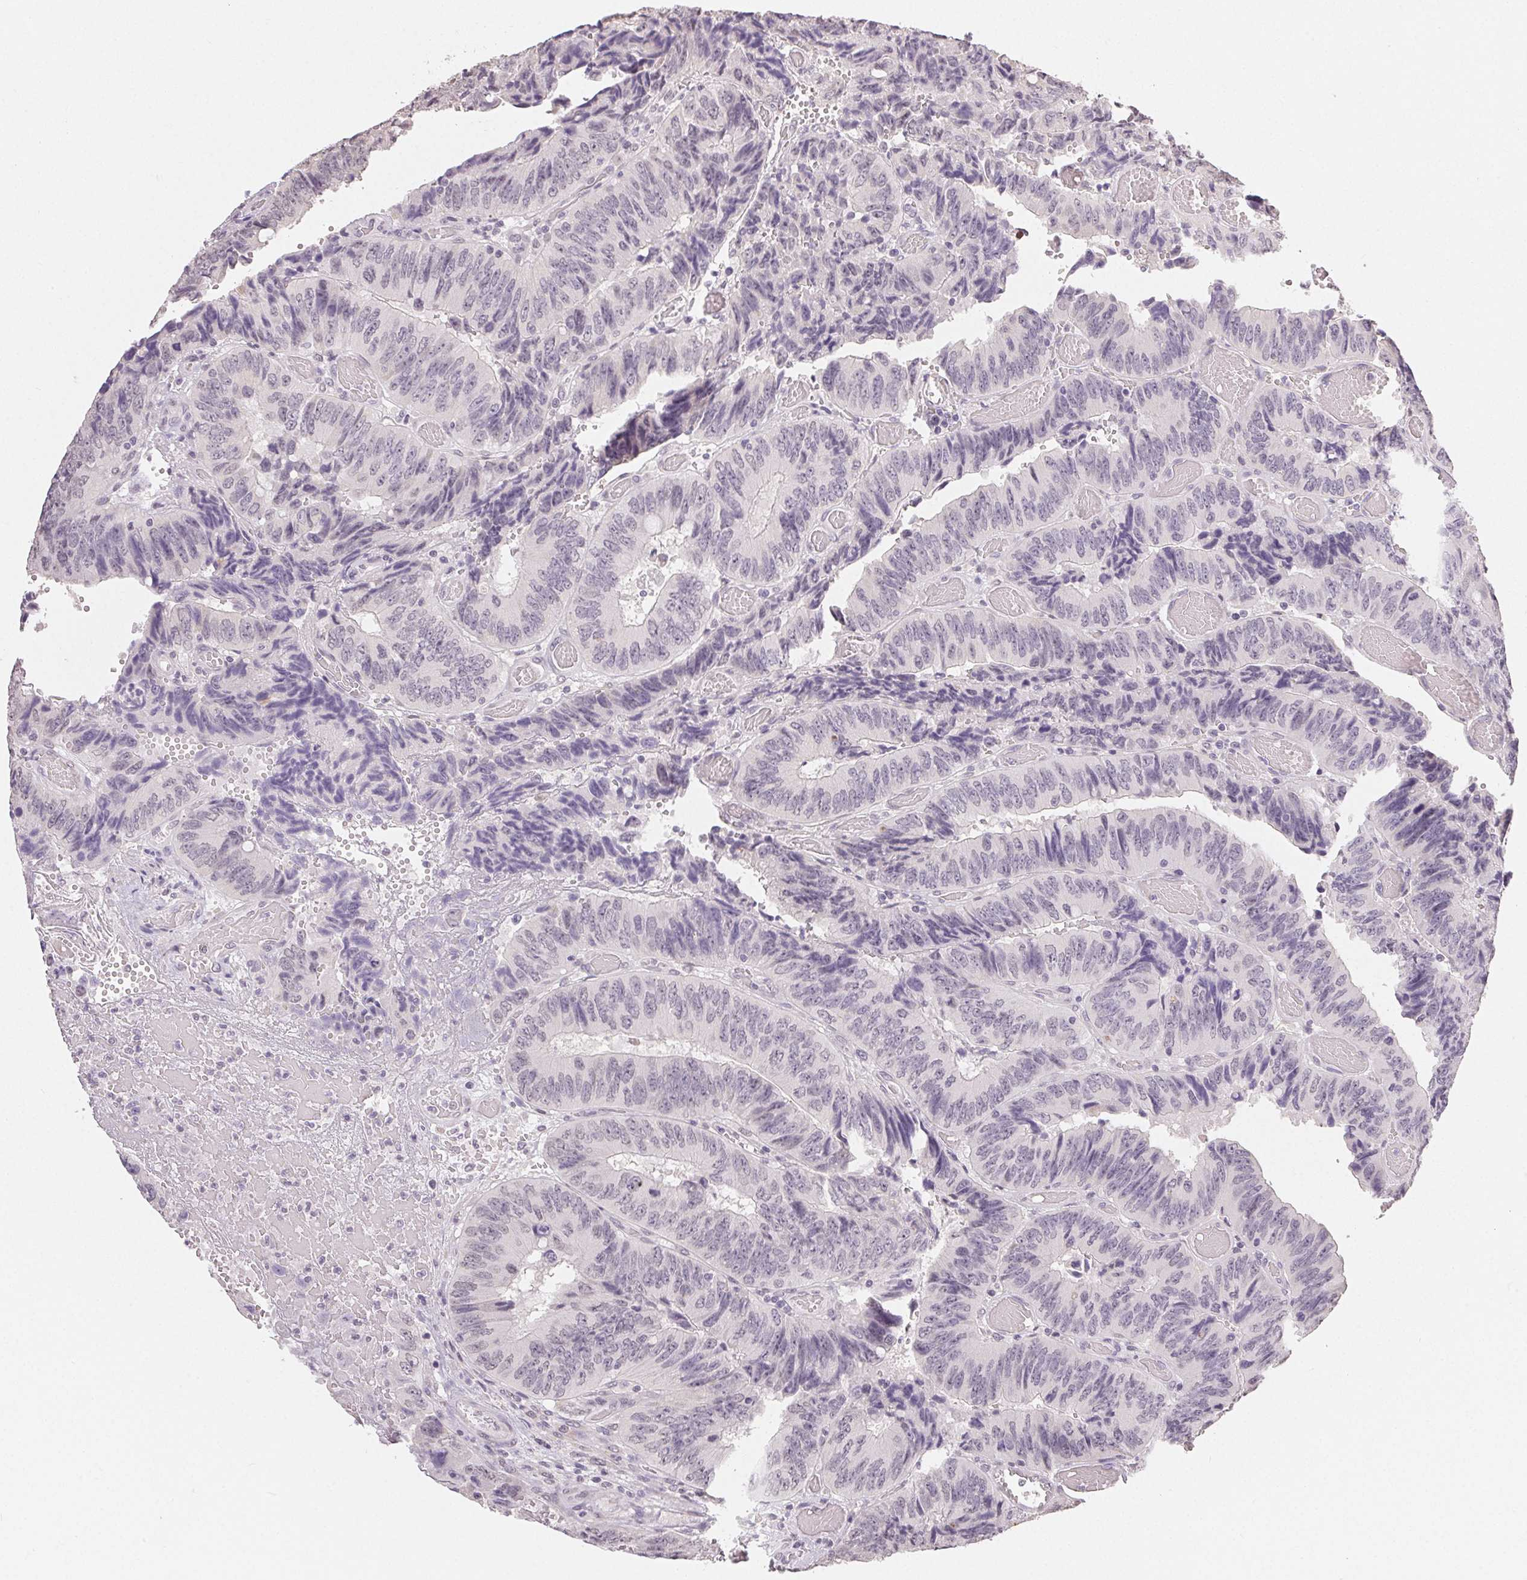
{"staining": {"intensity": "negative", "quantity": "none", "location": "none"}, "tissue": "colorectal cancer", "cell_type": "Tumor cells", "image_type": "cancer", "snomed": [{"axis": "morphology", "description": "Adenocarcinoma, NOS"}, {"axis": "topography", "description": "Colon"}], "caption": "A photomicrograph of colorectal cancer (adenocarcinoma) stained for a protein displays no brown staining in tumor cells.", "gene": "TMEM174", "patient": {"sex": "female", "age": 84}}